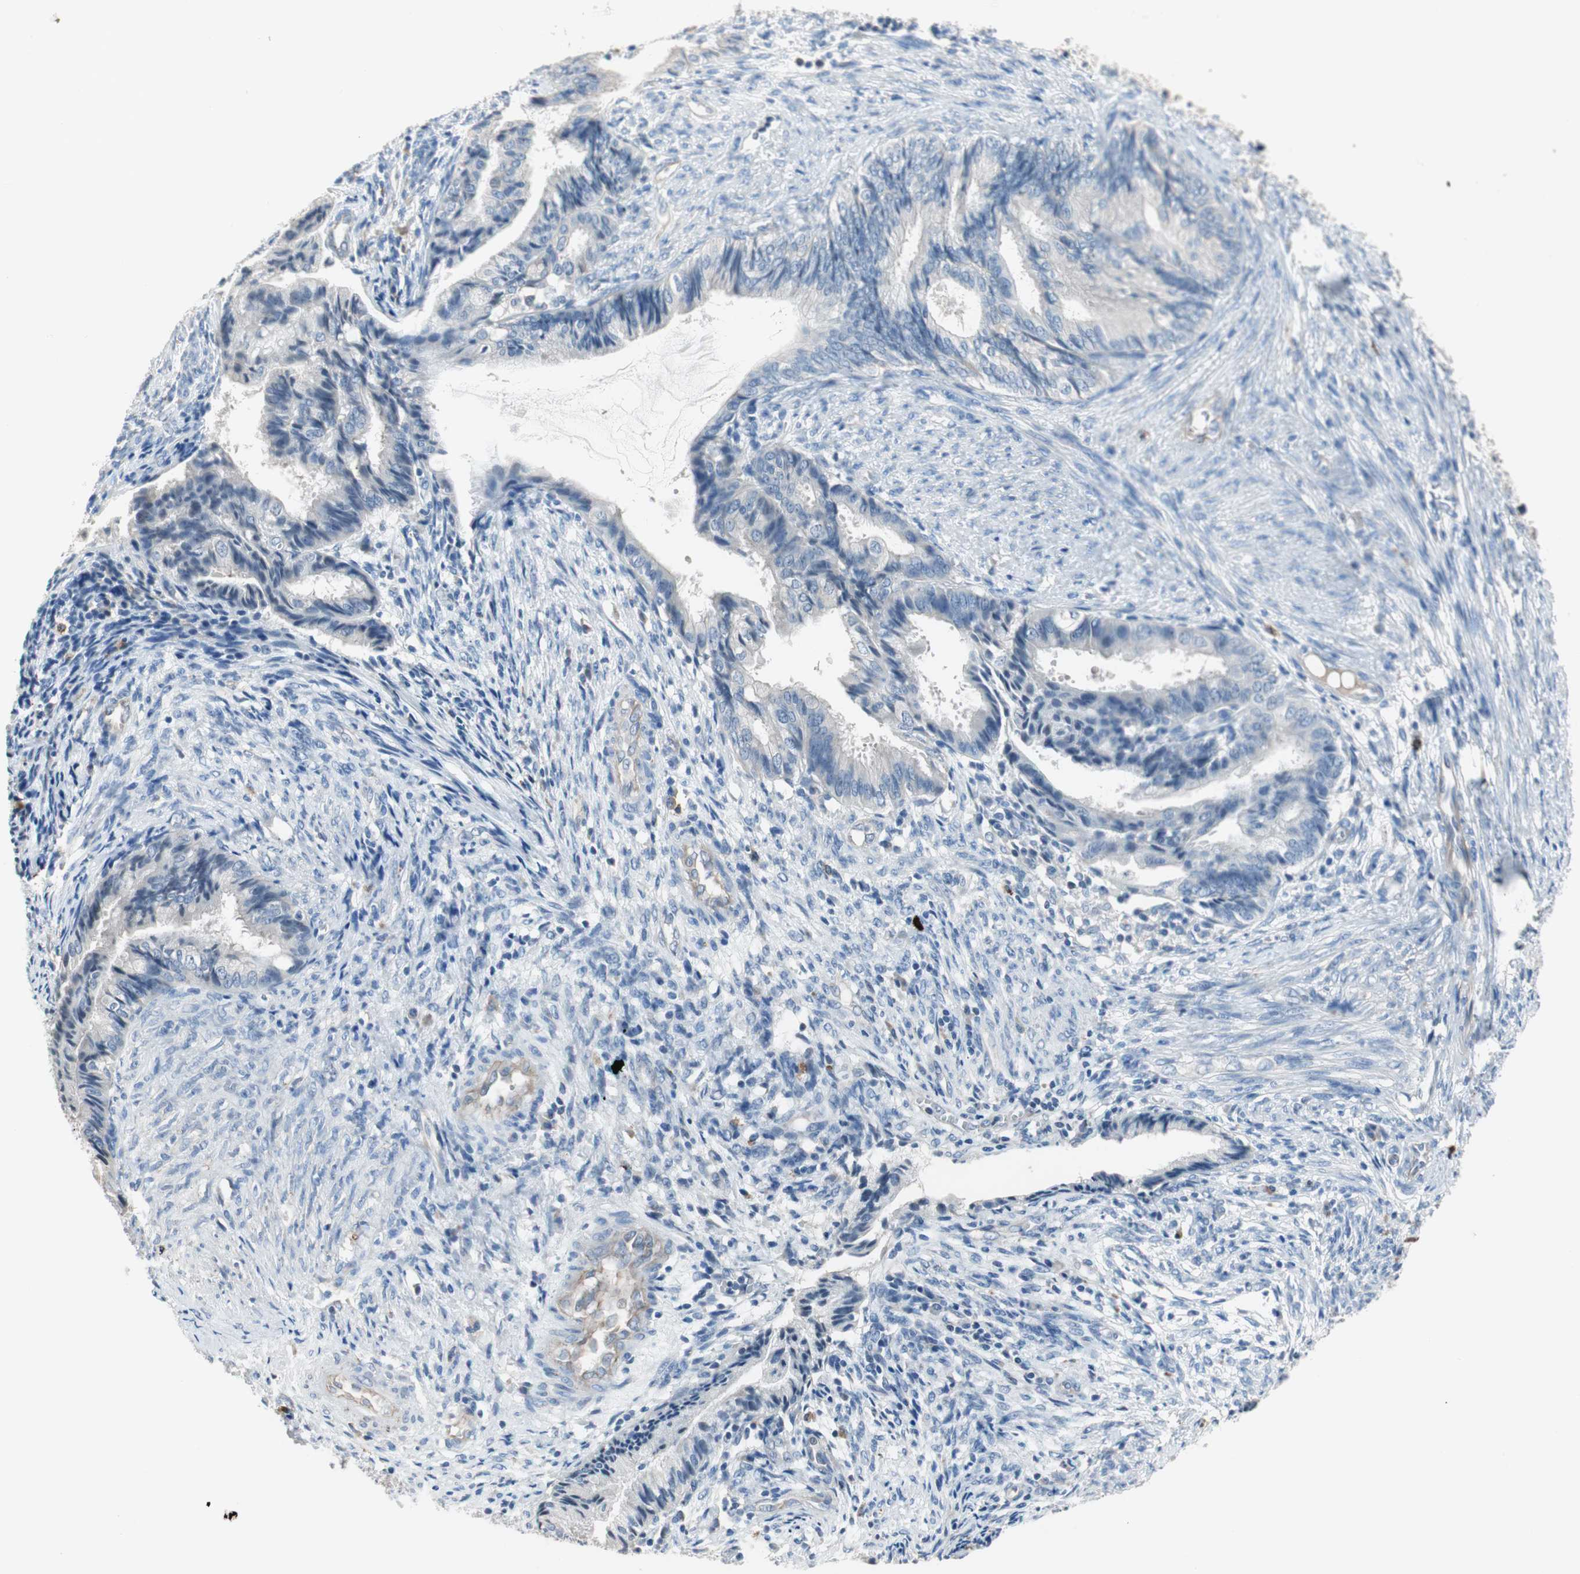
{"staining": {"intensity": "negative", "quantity": "none", "location": "none"}, "tissue": "endometrial cancer", "cell_type": "Tumor cells", "image_type": "cancer", "snomed": [{"axis": "morphology", "description": "Adenocarcinoma, NOS"}, {"axis": "topography", "description": "Endometrium"}], "caption": "This is an immunohistochemistry (IHC) photomicrograph of human endometrial adenocarcinoma. There is no positivity in tumor cells.", "gene": "CPA3", "patient": {"sex": "female", "age": 86}}